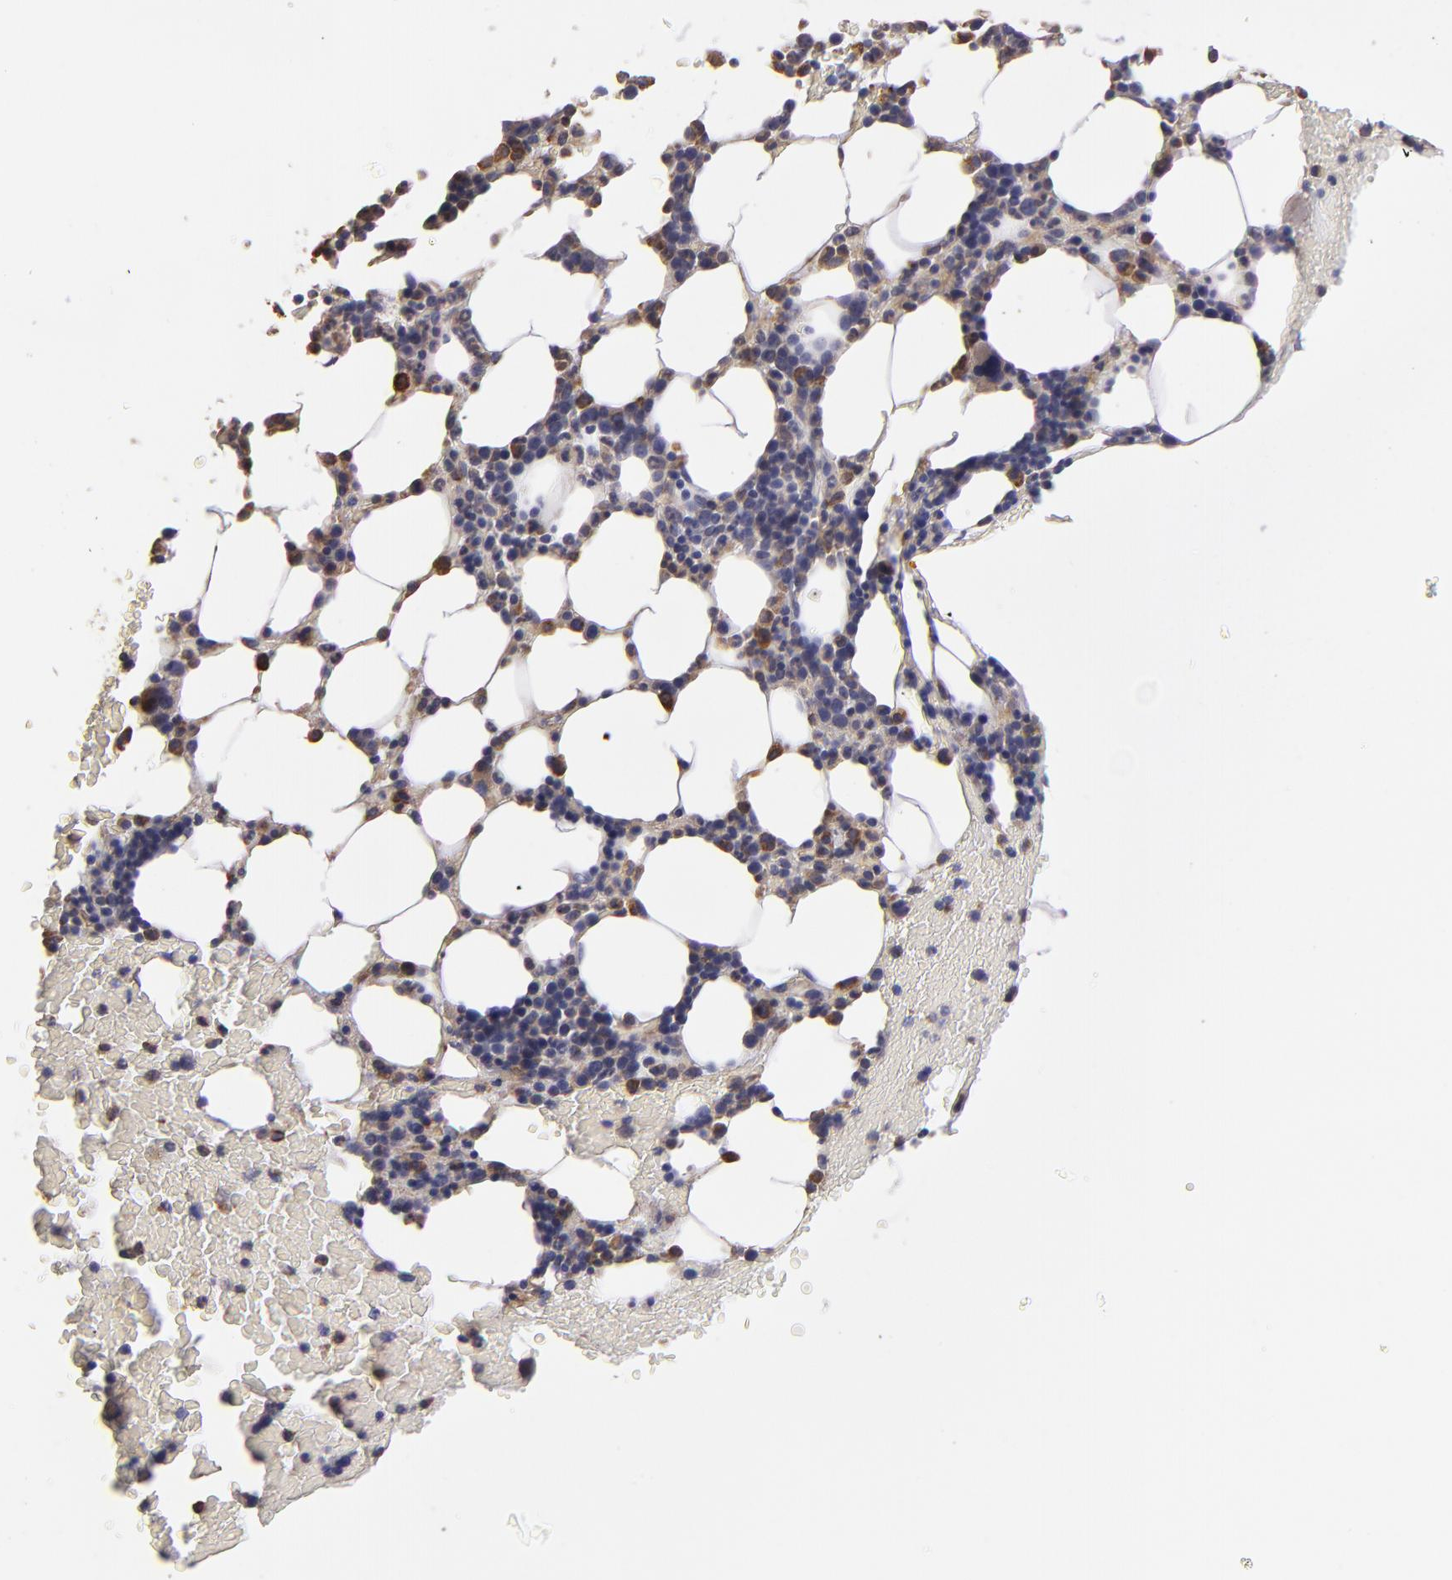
{"staining": {"intensity": "moderate", "quantity": "25%-75%", "location": "cytoplasmic/membranous"}, "tissue": "bone marrow", "cell_type": "Hematopoietic cells", "image_type": "normal", "snomed": [{"axis": "morphology", "description": "Normal tissue, NOS"}, {"axis": "topography", "description": "Bone marrow"}], "caption": "Immunohistochemical staining of benign bone marrow displays medium levels of moderate cytoplasmic/membranous expression in about 25%-75% of hematopoietic cells.", "gene": "CALR", "patient": {"sex": "female", "age": 84}}